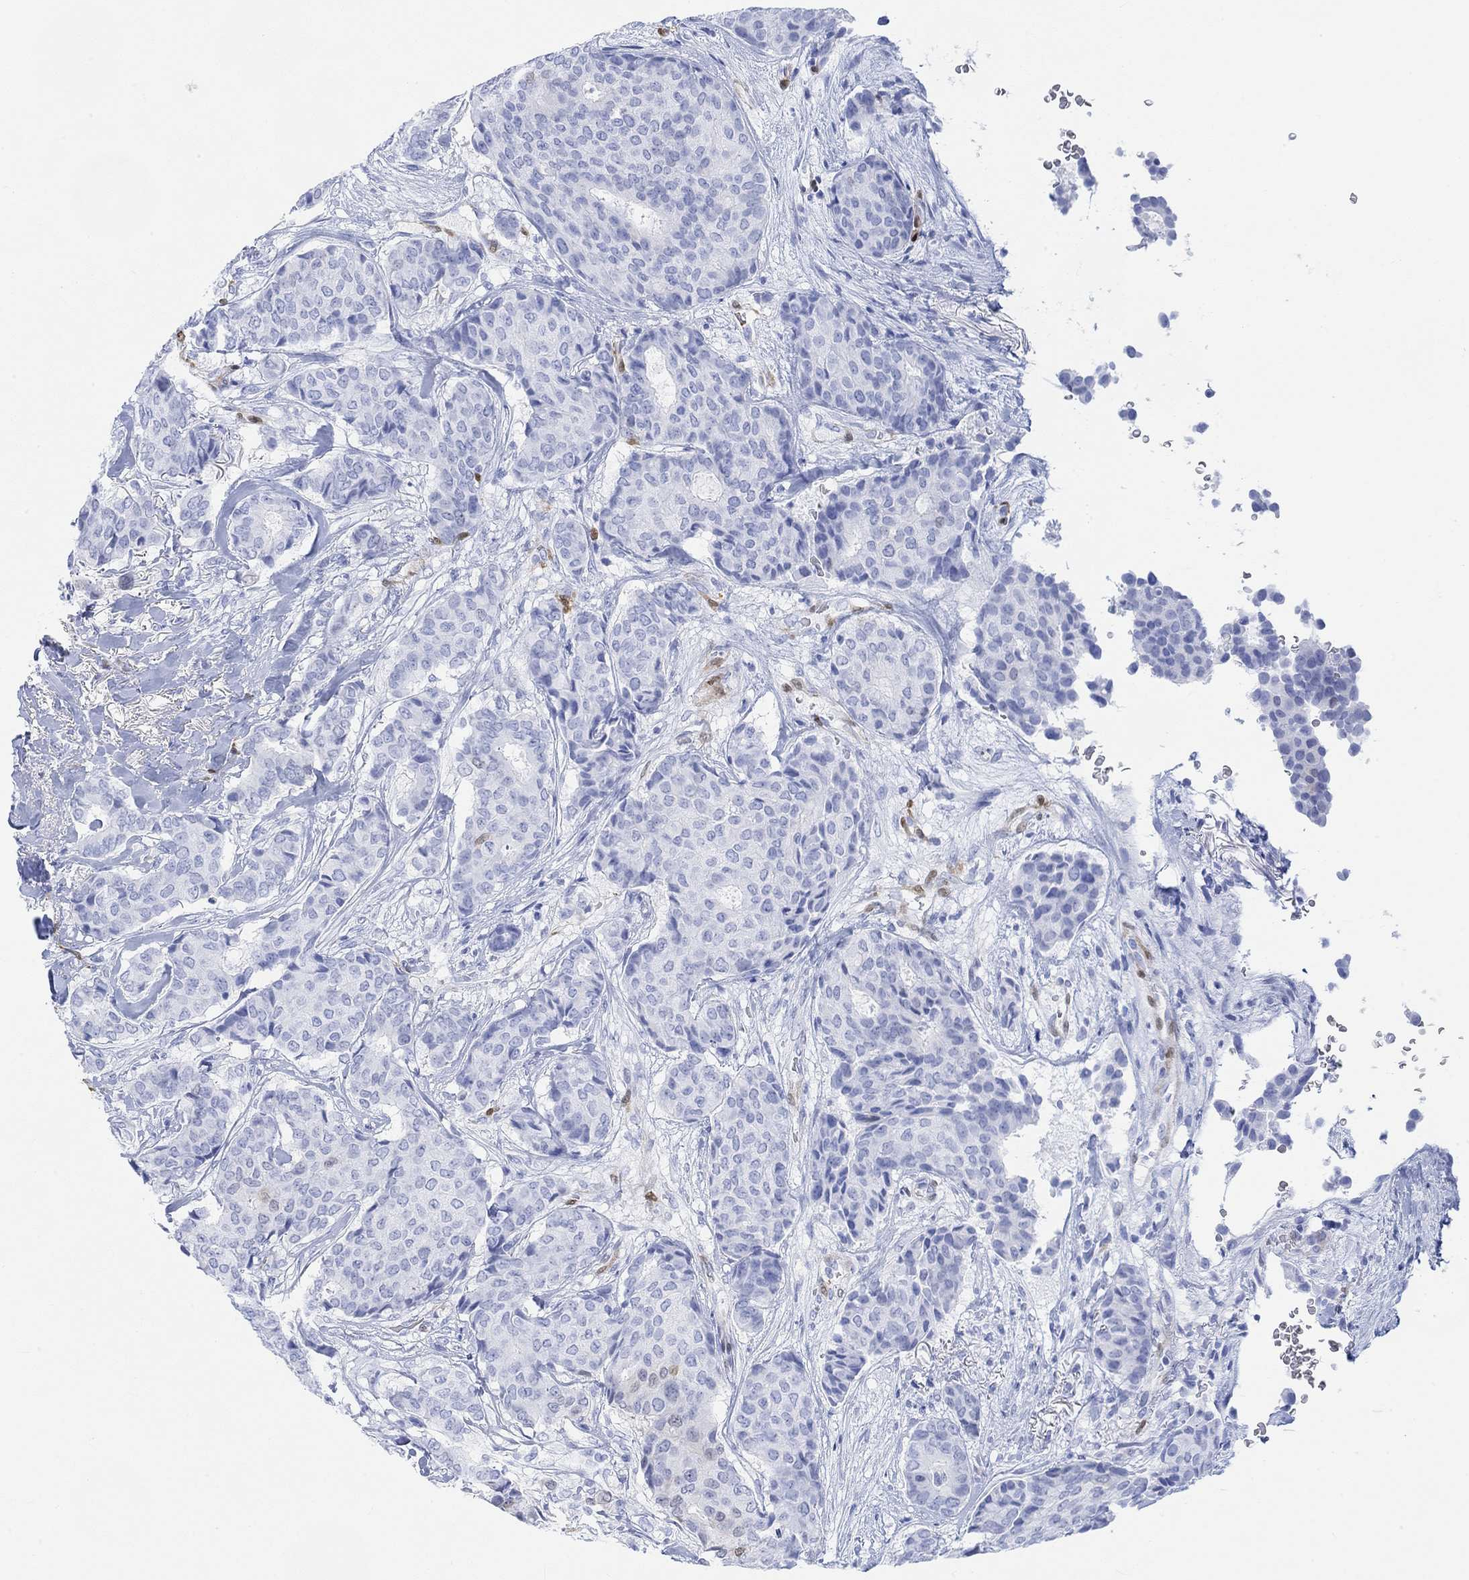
{"staining": {"intensity": "strong", "quantity": "<25%", "location": "nuclear"}, "tissue": "breast cancer", "cell_type": "Tumor cells", "image_type": "cancer", "snomed": [{"axis": "morphology", "description": "Duct carcinoma"}, {"axis": "topography", "description": "Breast"}], "caption": "Strong nuclear protein staining is identified in approximately <25% of tumor cells in breast cancer (intraductal carcinoma). (Stains: DAB in brown, nuclei in blue, Microscopy: brightfield microscopy at high magnification).", "gene": "TPPP3", "patient": {"sex": "female", "age": 75}}